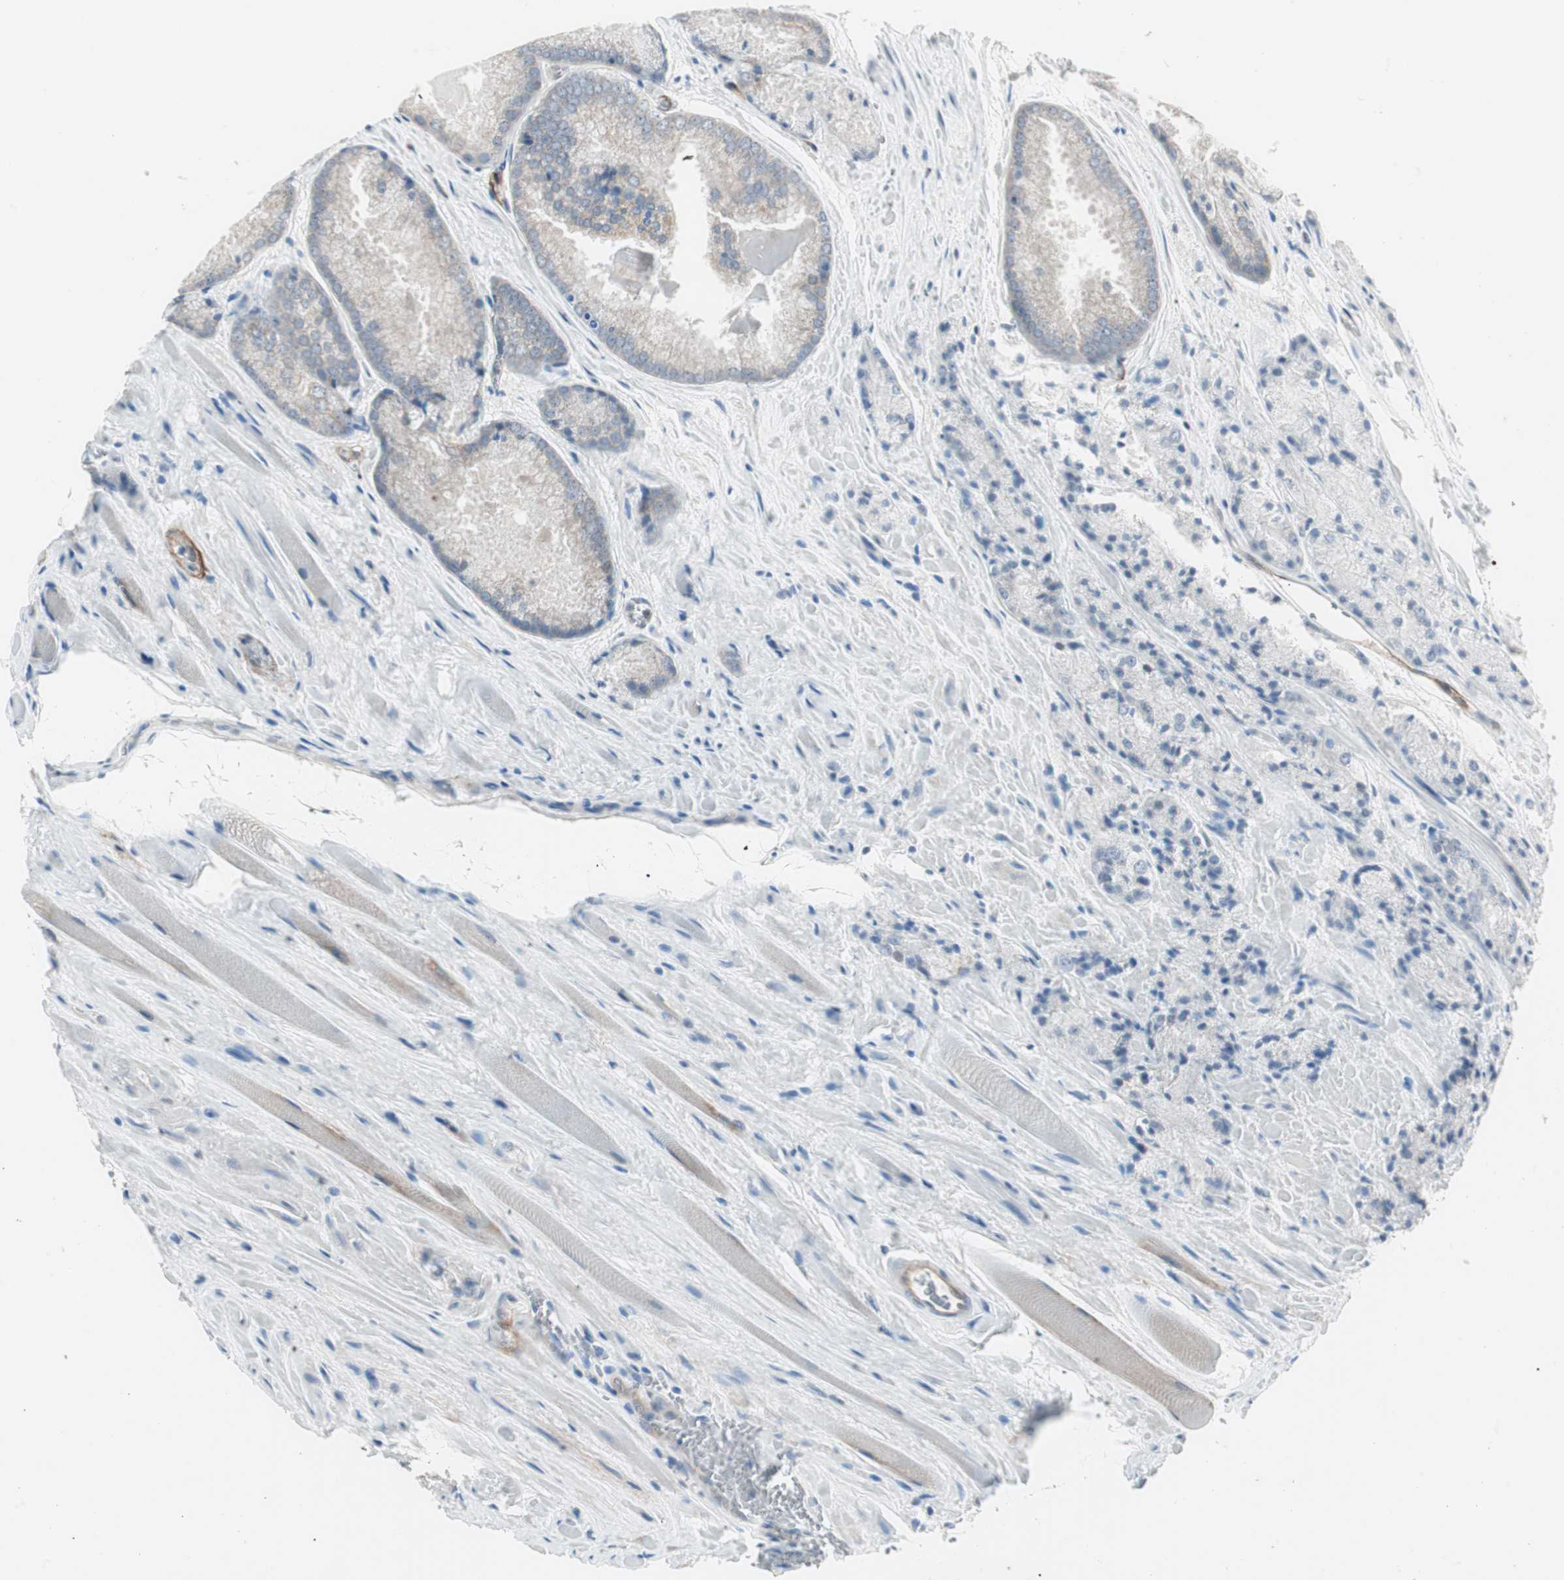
{"staining": {"intensity": "weak", "quantity": "<25%", "location": "cytoplasmic/membranous"}, "tissue": "prostate cancer", "cell_type": "Tumor cells", "image_type": "cancer", "snomed": [{"axis": "morphology", "description": "Adenocarcinoma, Low grade"}, {"axis": "topography", "description": "Prostate"}], "caption": "The micrograph reveals no significant expression in tumor cells of adenocarcinoma (low-grade) (prostate).", "gene": "ITGB4", "patient": {"sex": "male", "age": 64}}